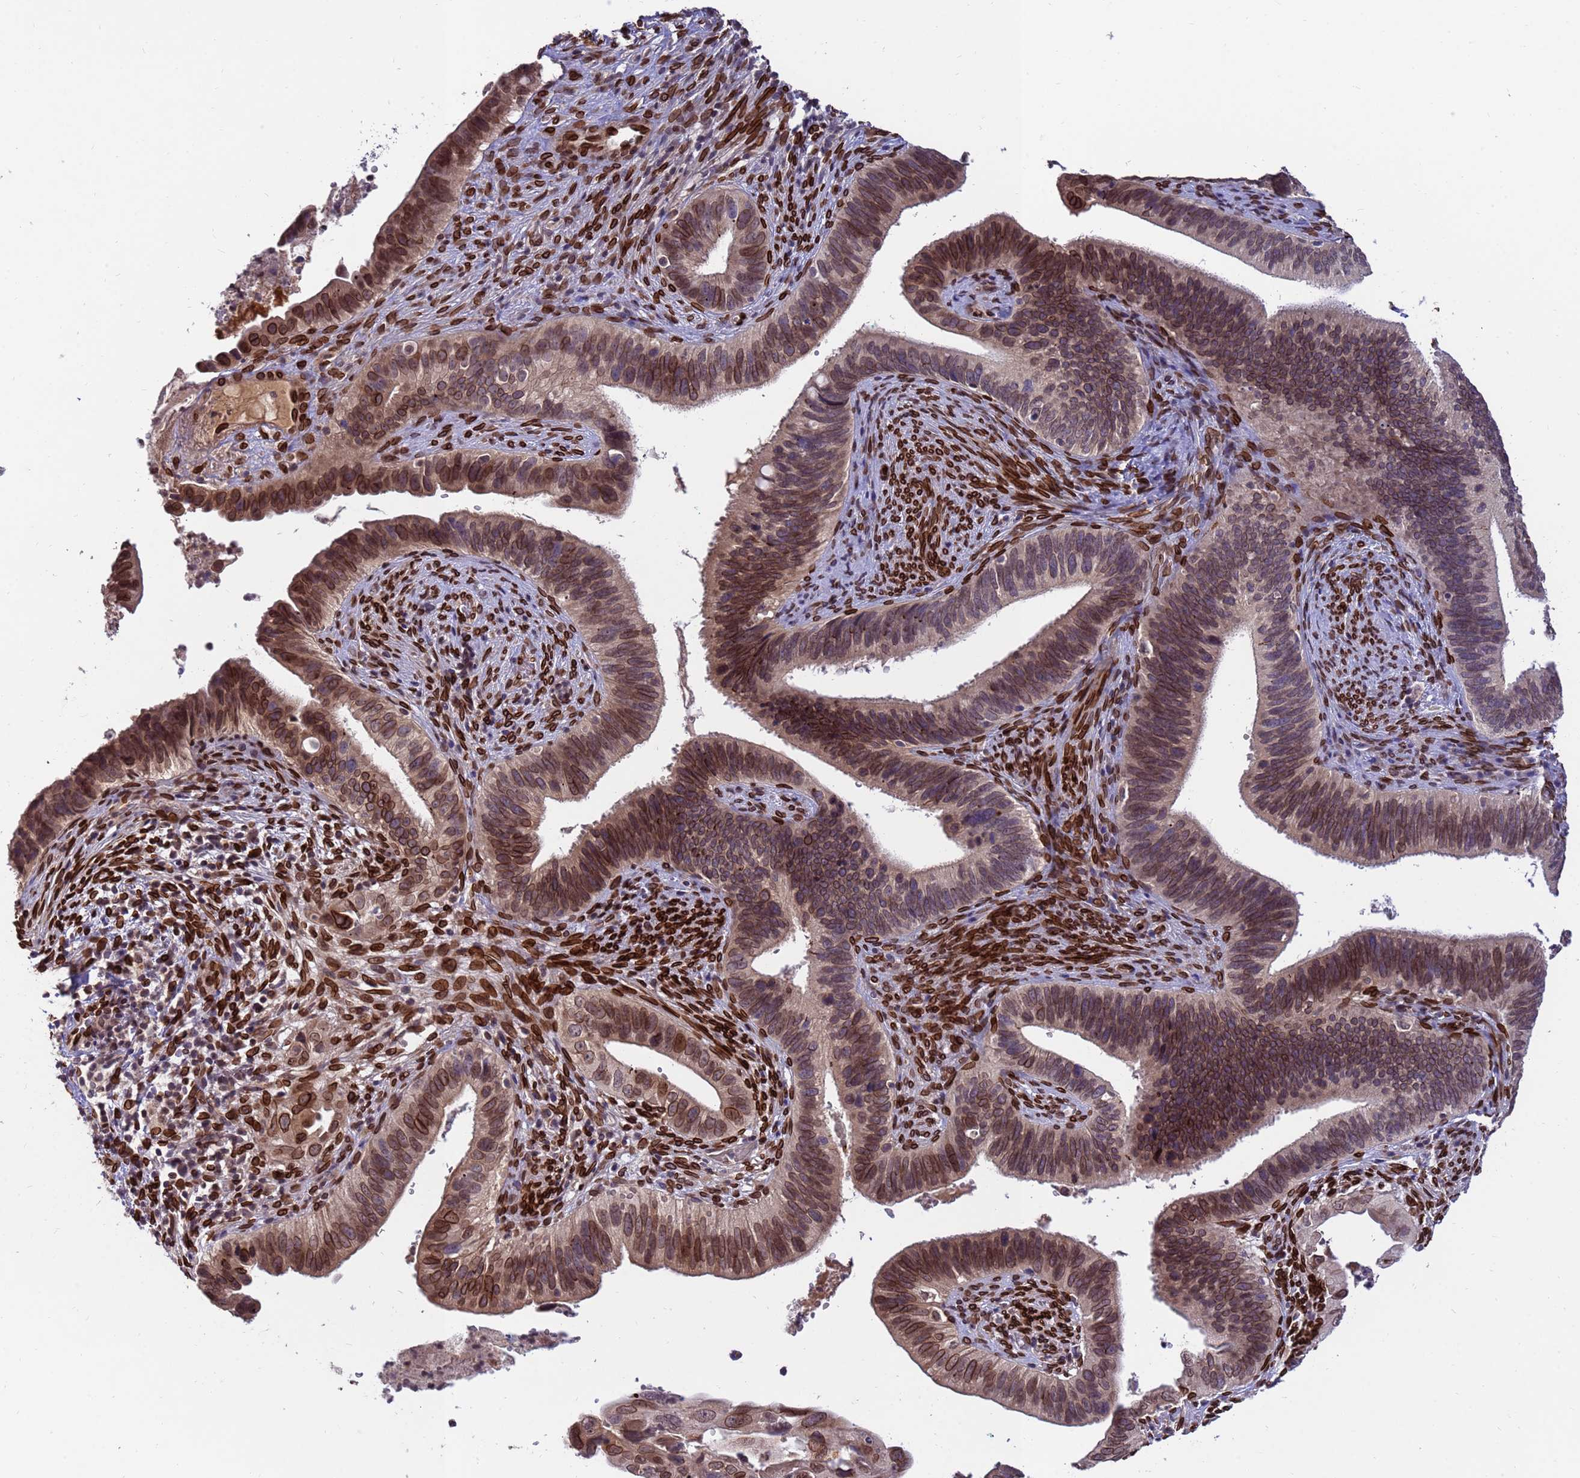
{"staining": {"intensity": "moderate", "quantity": ">75%", "location": "cytoplasmic/membranous,nuclear"}, "tissue": "cervical cancer", "cell_type": "Tumor cells", "image_type": "cancer", "snomed": [{"axis": "morphology", "description": "Adenocarcinoma, NOS"}, {"axis": "topography", "description": "Cervix"}], "caption": "Immunohistochemical staining of human adenocarcinoma (cervical) reveals moderate cytoplasmic/membranous and nuclear protein positivity in about >75% of tumor cells.", "gene": "GPR135", "patient": {"sex": "female", "age": 42}}